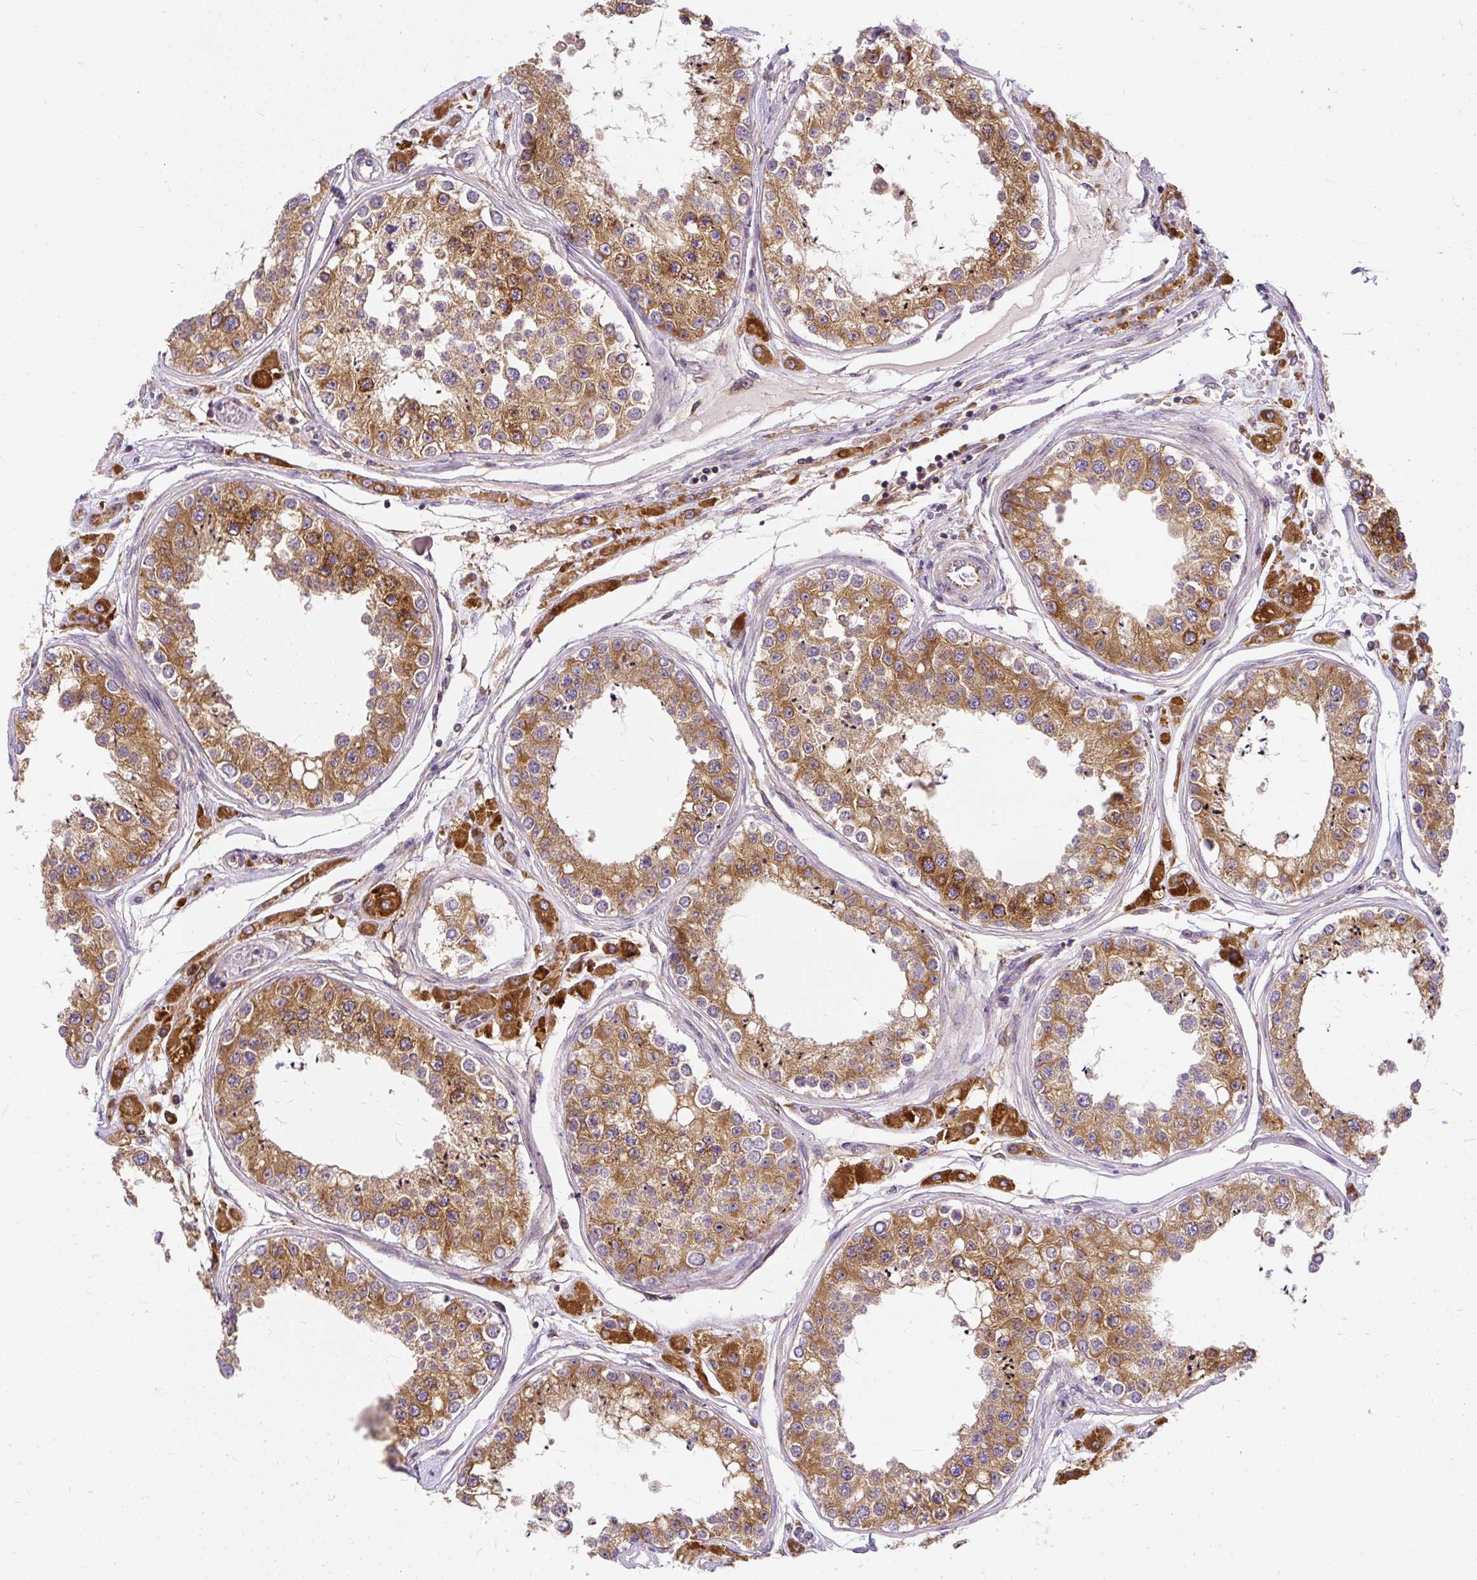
{"staining": {"intensity": "strong", "quantity": ">75%", "location": "cytoplasmic/membranous"}, "tissue": "testis", "cell_type": "Cells in seminiferous ducts", "image_type": "normal", "snomed": [{"axis": "morphology", "description": "Normal tissue, NOS"}, {"axis": "topography", "description": "Testis"}], "caption": "This photomicrograph shows normal testis stained with IHC to label a protein in brown. The cytoplasmic/membranous of cells in seminiferous ducts show strong positivity for the protein. Nuclei are counter-stained blue.", "gene": "CYP20A1", "patient": {"sex": "male", "age": 25}}